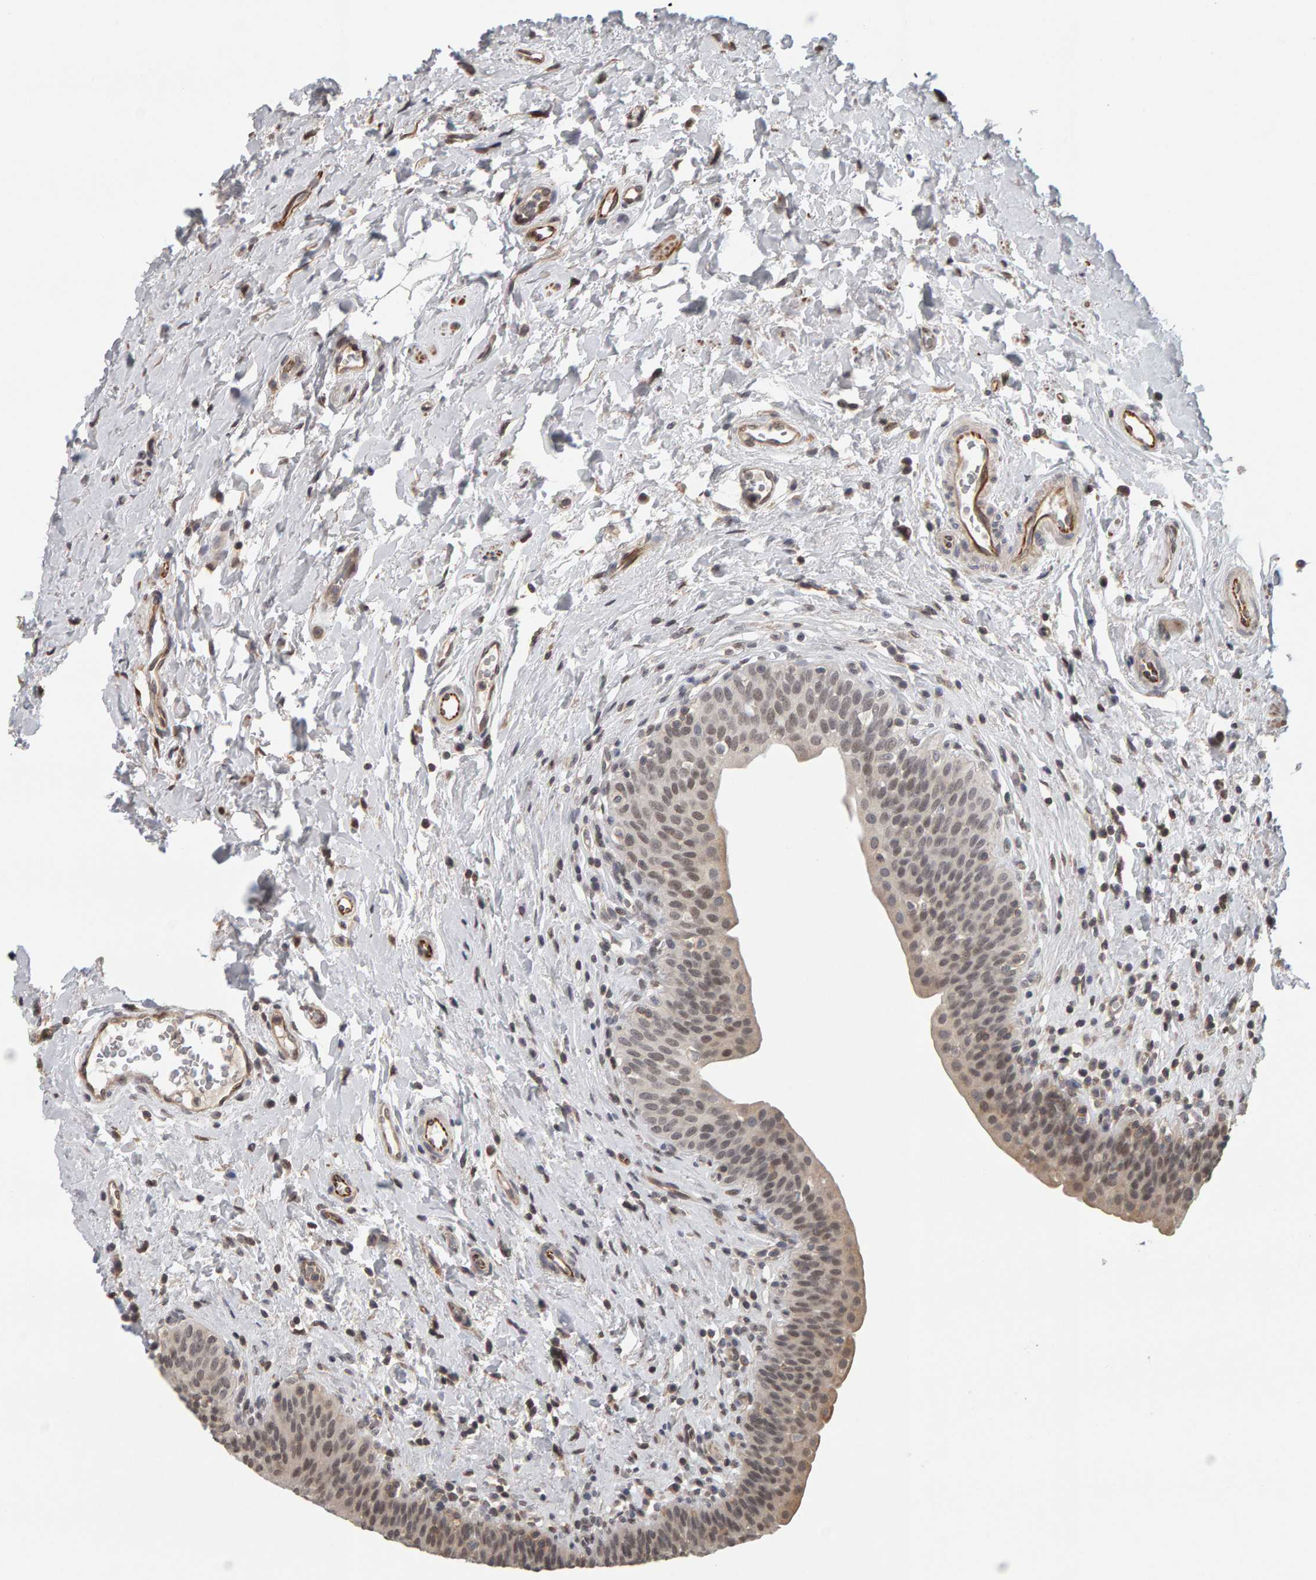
{"staining": {"intensity": "weak", "quantity": "<25%", "location": "cytoplasmic/membranous"}, "tissue": "urinary bladder", "cell_type": "Urothelial cells", "image_type": "normal", "snomed": [{"axis": "morphology", "description": "Normal tissue, NOS"}, {"axis": "topography", "description": "Urinary bladder"}], "caption": "DAB (3,3'-diaminobenzidine) immunohistochemical staining of benign urinary bladder reveals no significant expression in urothelial cells. (DAB immunohistochemistry visualized using brightfield microscopy, high magnification).", "gene": "TEFM", "patient": {"sex": "male", "age": 83}}